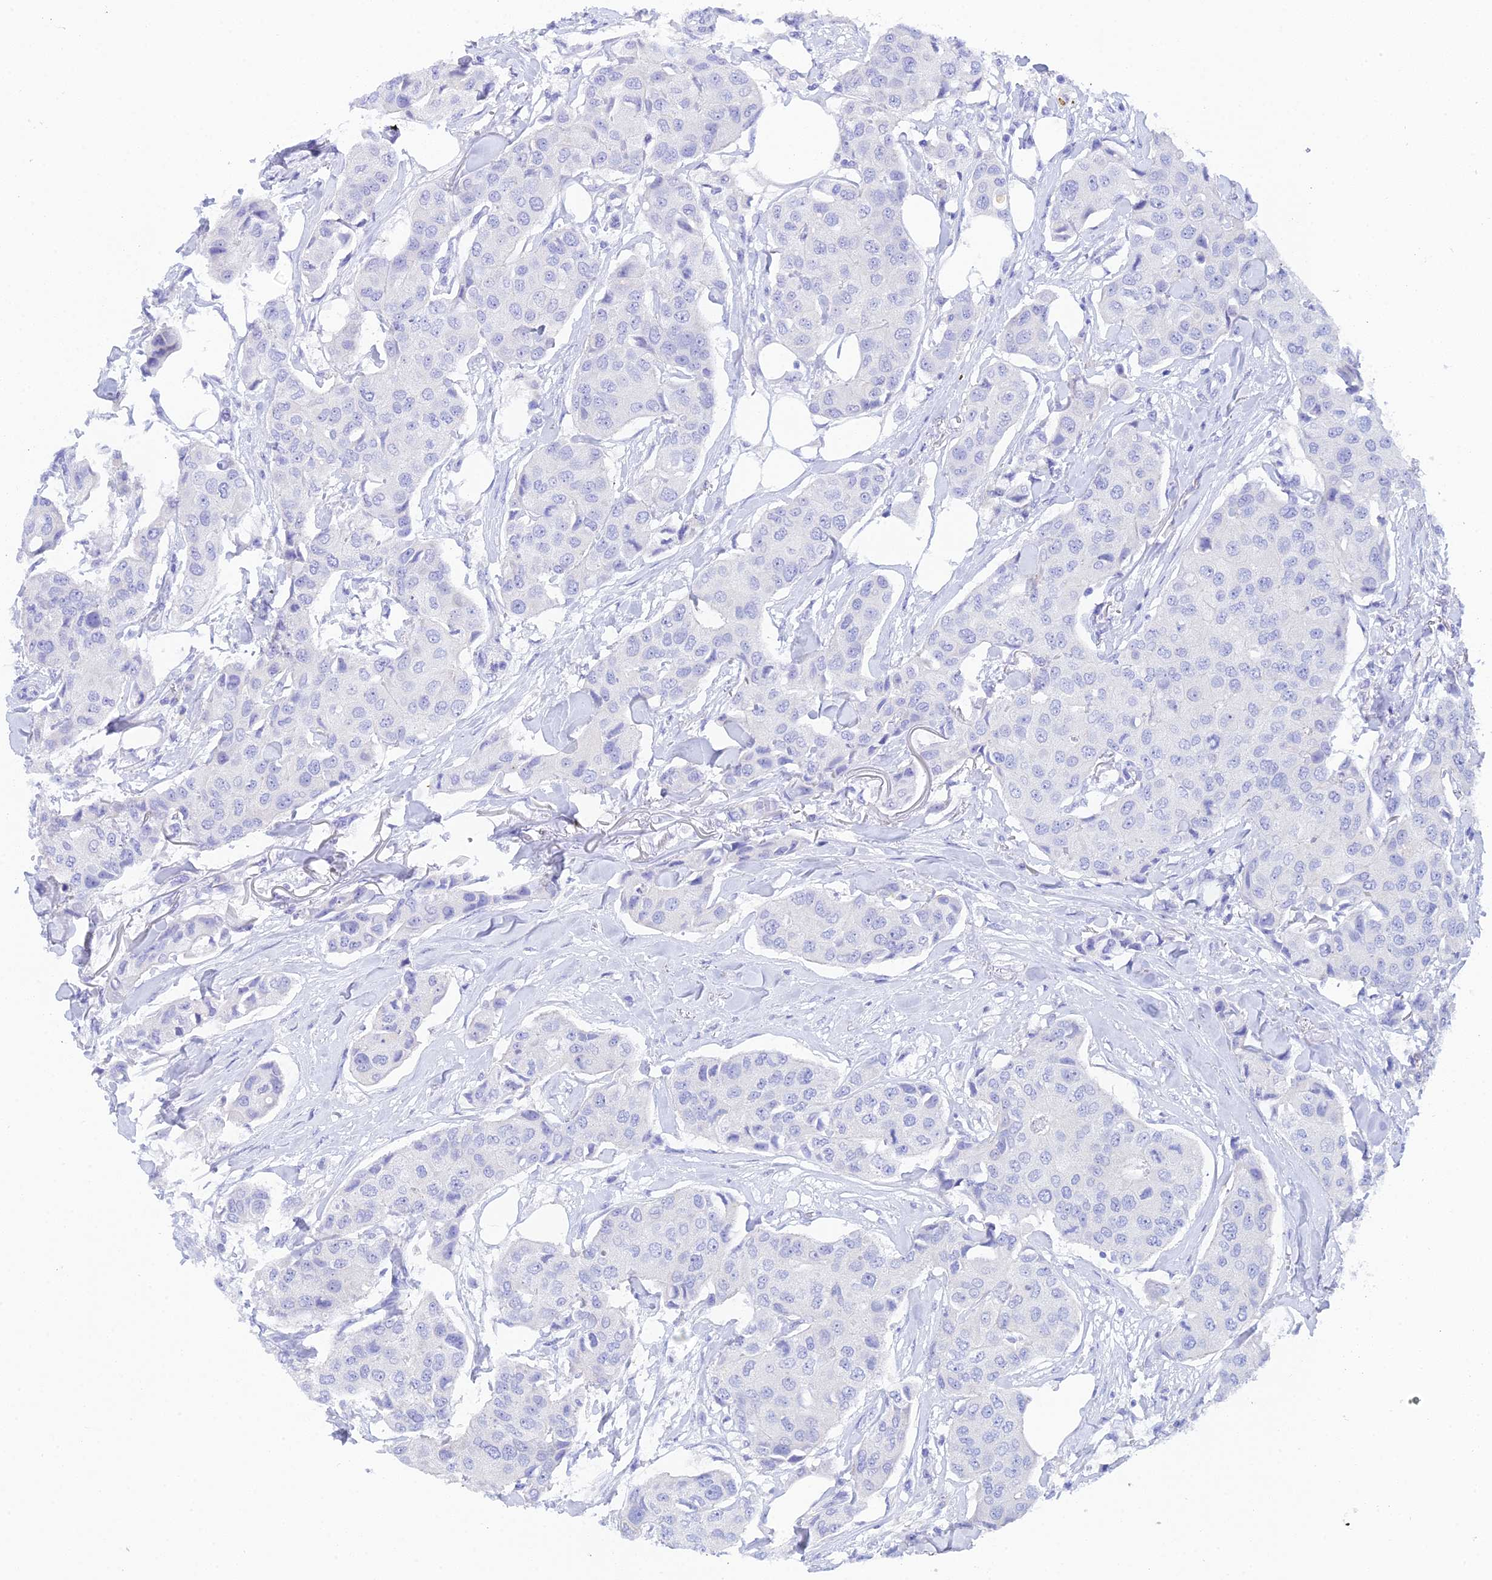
{"staining": {"intensity": "negative", "quantity": "none", "location": "none"}, "tissue": "breast cancer", "cell_type": "Tumor cells", "image_type": "cancer", "snomed": [{"axis": "morphology", "description": "Duct carcinoma"}, {"axis": "topography", "description": "Breast"}], "caption": "Micrograph shows no significant protein positivity in tumor cells of breast cancer. (DAB immunohistochemistry visualized using brightfield microscopy, high magnification).", "gene": "REG1A", "patient": {"sex": "female", "age": 80}}